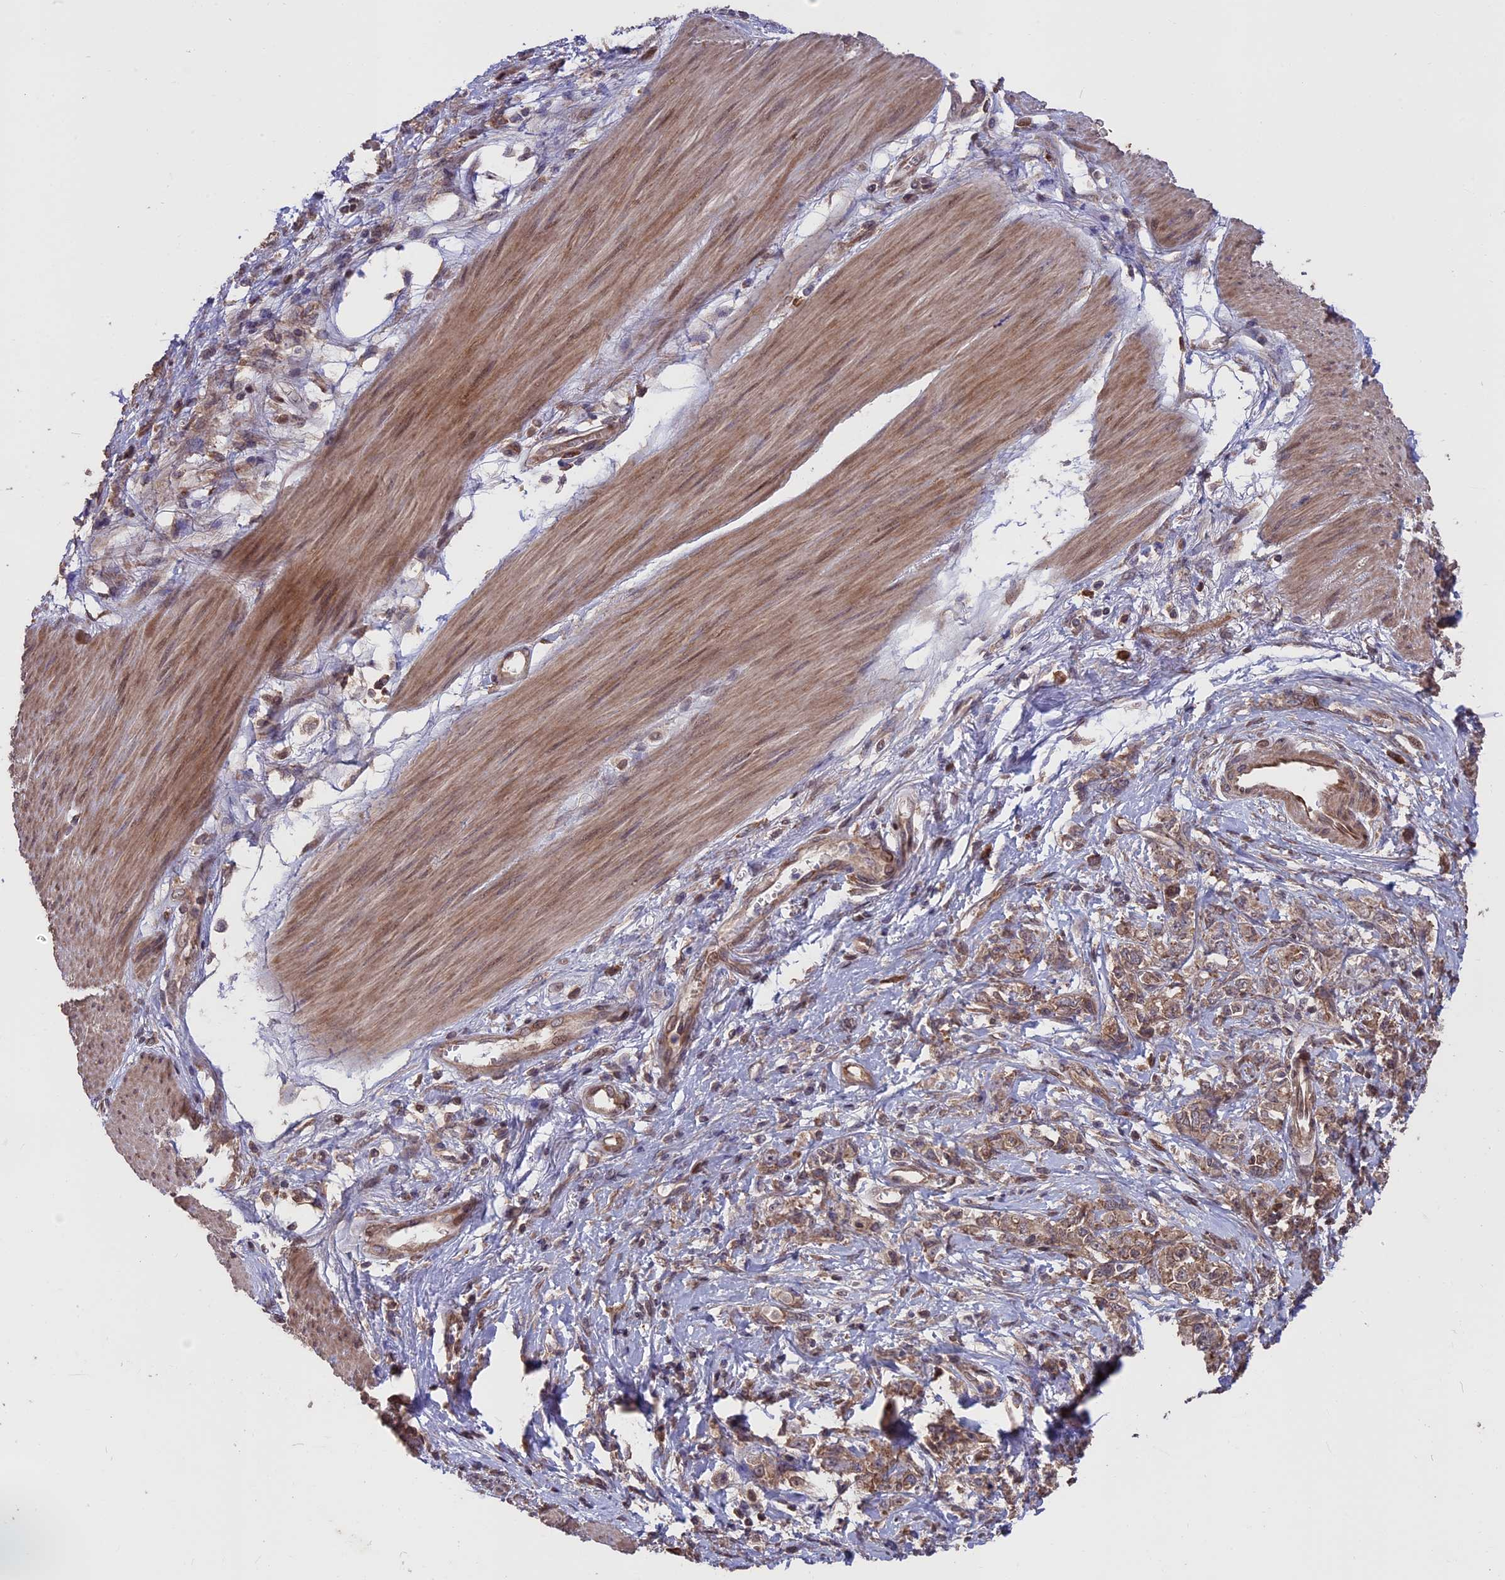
{"staining": {"intensity": "moderate", "quantity": ">75%", "location": "cytoplasmic/membranous"}, "tissue": "stomach cancer", "cell_type": "Tumor cells", "image_type": "cancer", "snomed": [{"axis": "morphology", "description": "Adenocarcinoma, NOS"}, {"axis": "topography", "description": "Stomach"}], "caption": "This is a micrograph of IHC staining of stomach cancer, which shows moderate staining in the cytoplasmic/membranous of tumor cells.", "gene": "ZNF598", "patient": {"sex": "female", "age": 76}}